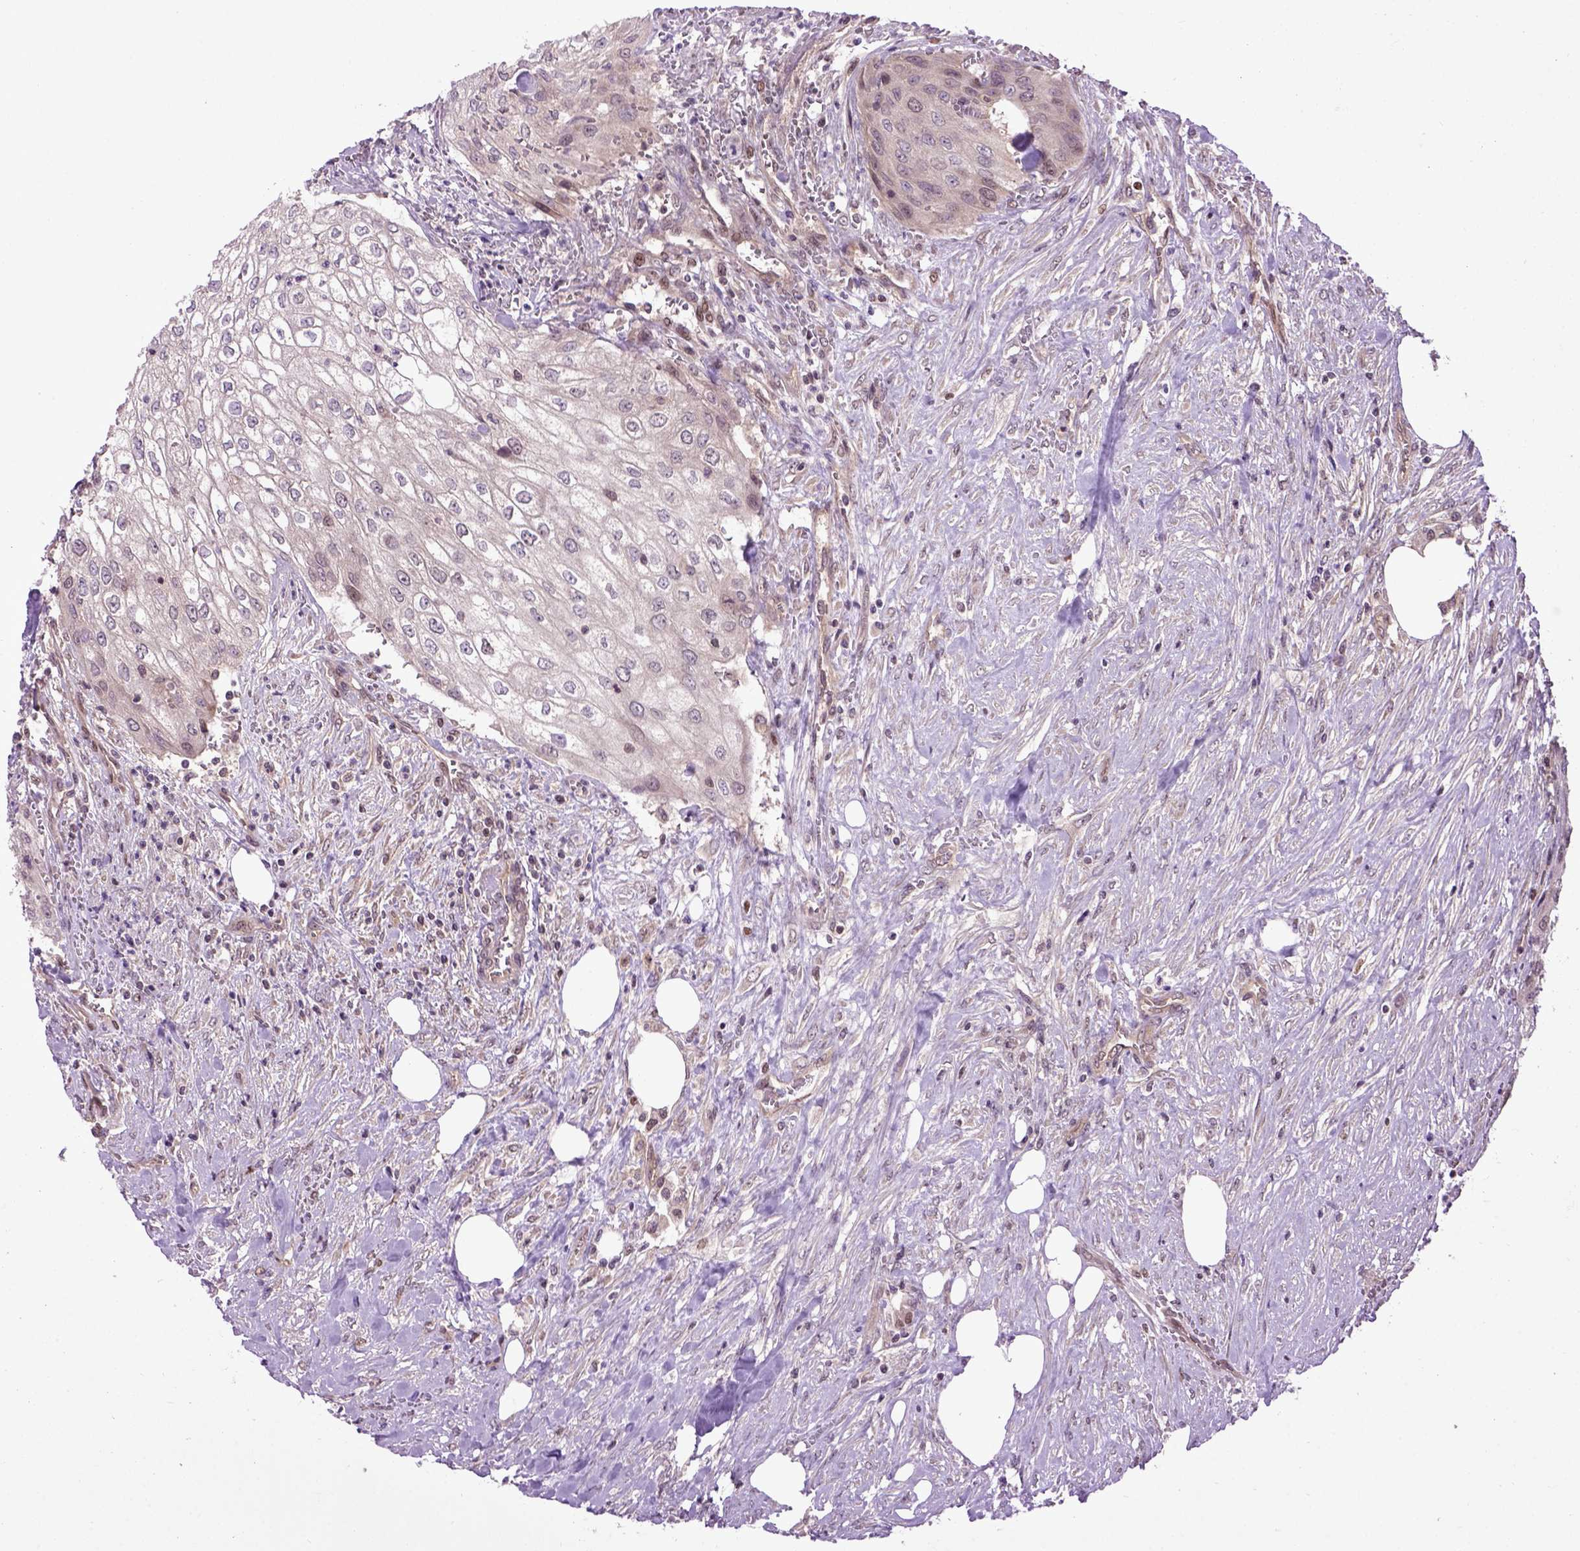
{"staining": {"intensity": "negative", "quantity": "none", "location": "none"}, "tissue": "urothelial cancer", "cell_type": "Tumor cells", "image_type": "cancer", "snomed": [{"axis": "morphology", "description": "Urothelial carcinoma, High grade"}, {"axis": "topography", "description": "Urinary bladder"}], "caption": "This image is of urothelial carcinoma (high-grade) stained with immunohistochemistry (IHC) to label a protein in brown with the nuclei are counter-stained blue. There is no staining in tumor cells.", "gene": "WDR48", "patient": {"sex": "male", "age": 62}}